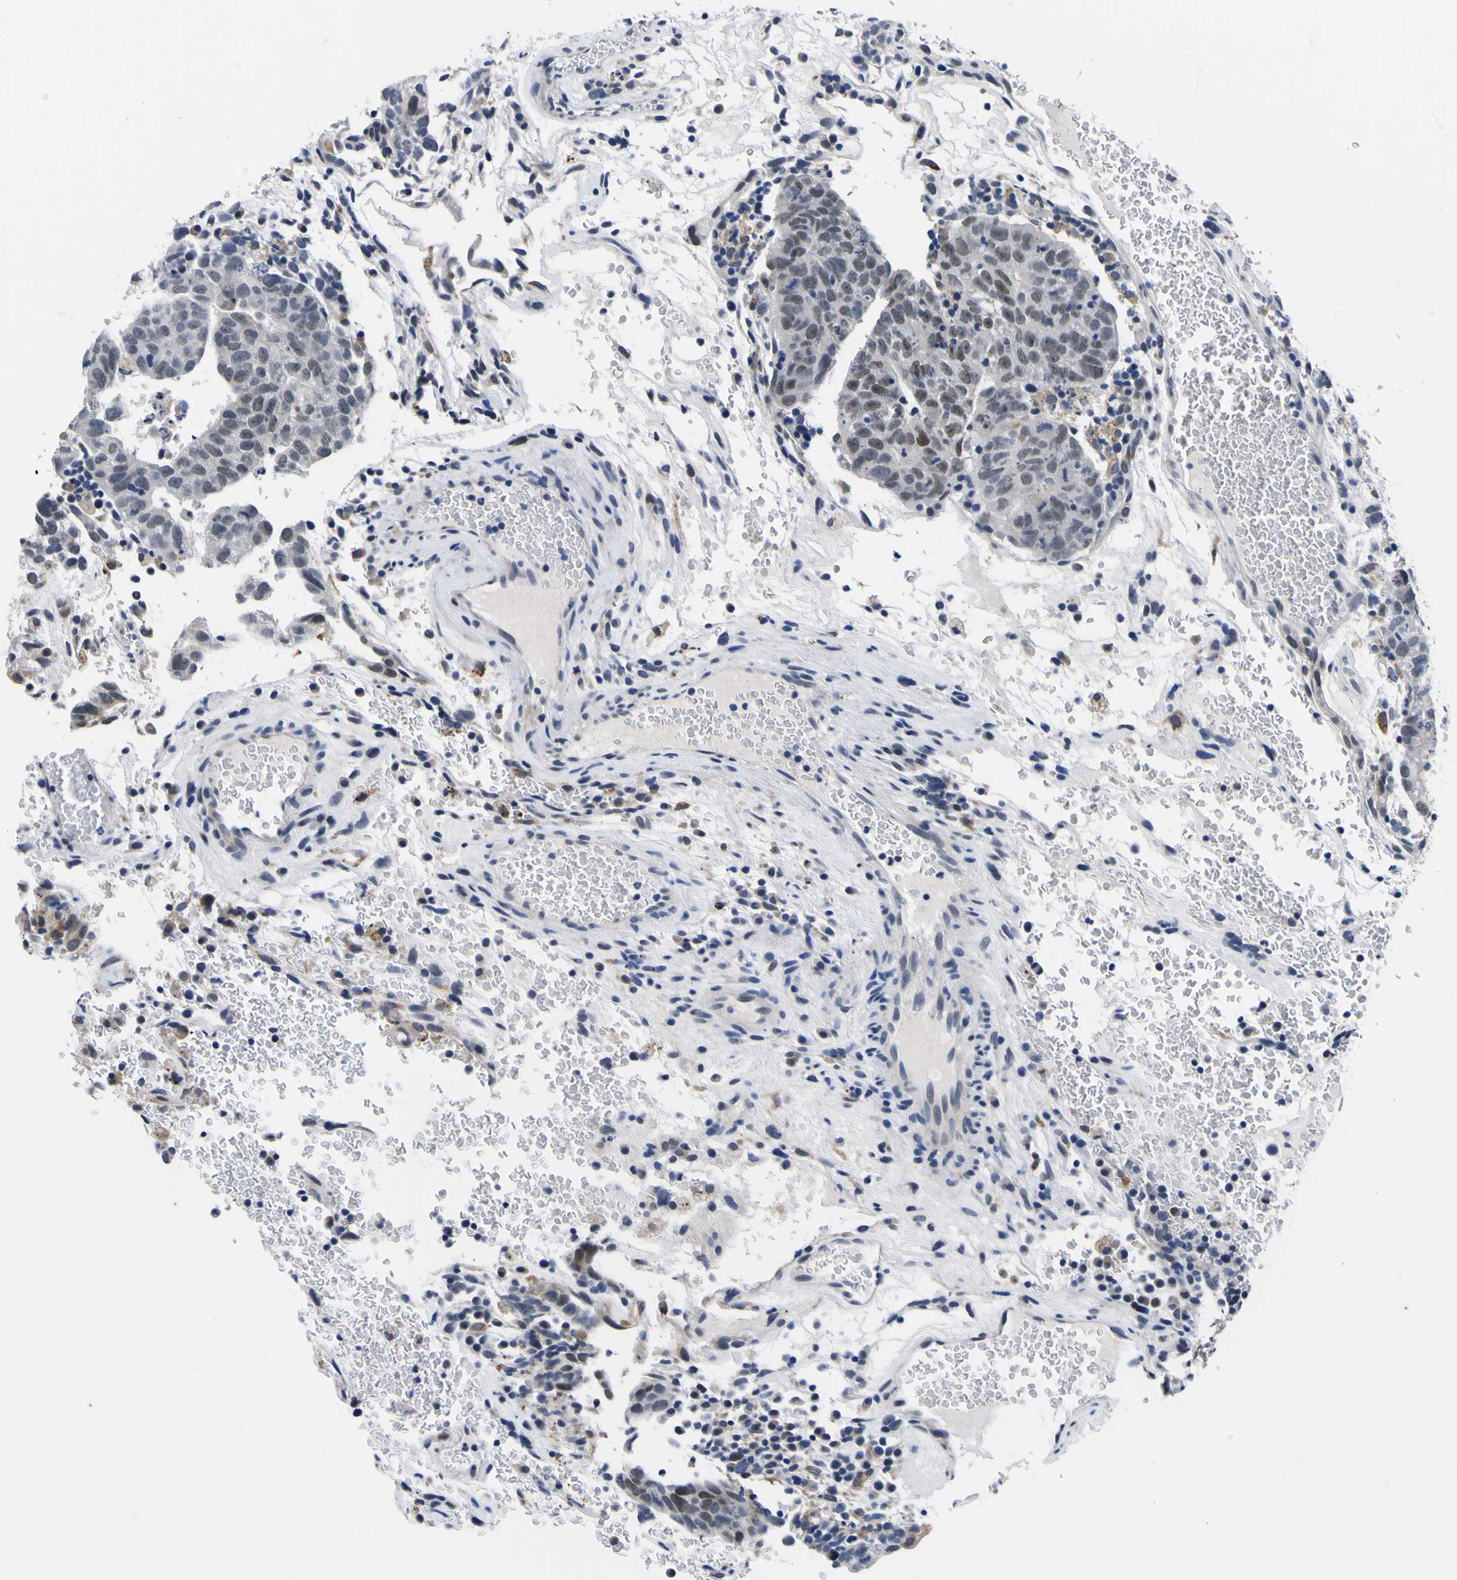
{"staining": {"intensity": "weak", "quantity": ">75%", "location": "nuclear"}, "tissue": "testis cancer", "cell_type": "Tumor cells", "image_type": "cancer", "snomed": [{"axis": "morphology", "description": "Seminoma, NOS"}, {"axis": "morphology", "description": "Carcinoma, Embryonal, NOS"}, {"axis": "topography", "description": "Testis"}], "caption": "Testis seminoma tissue exhibits weak nuclear positivity in approximately >75% of tumor cells, visualized by immunohistochemistry. (DAB = brown stain, brightfield microscopy at high magnification).", "gene": "IGFLR1", "patient": {"sex": "male", "age": 52}}